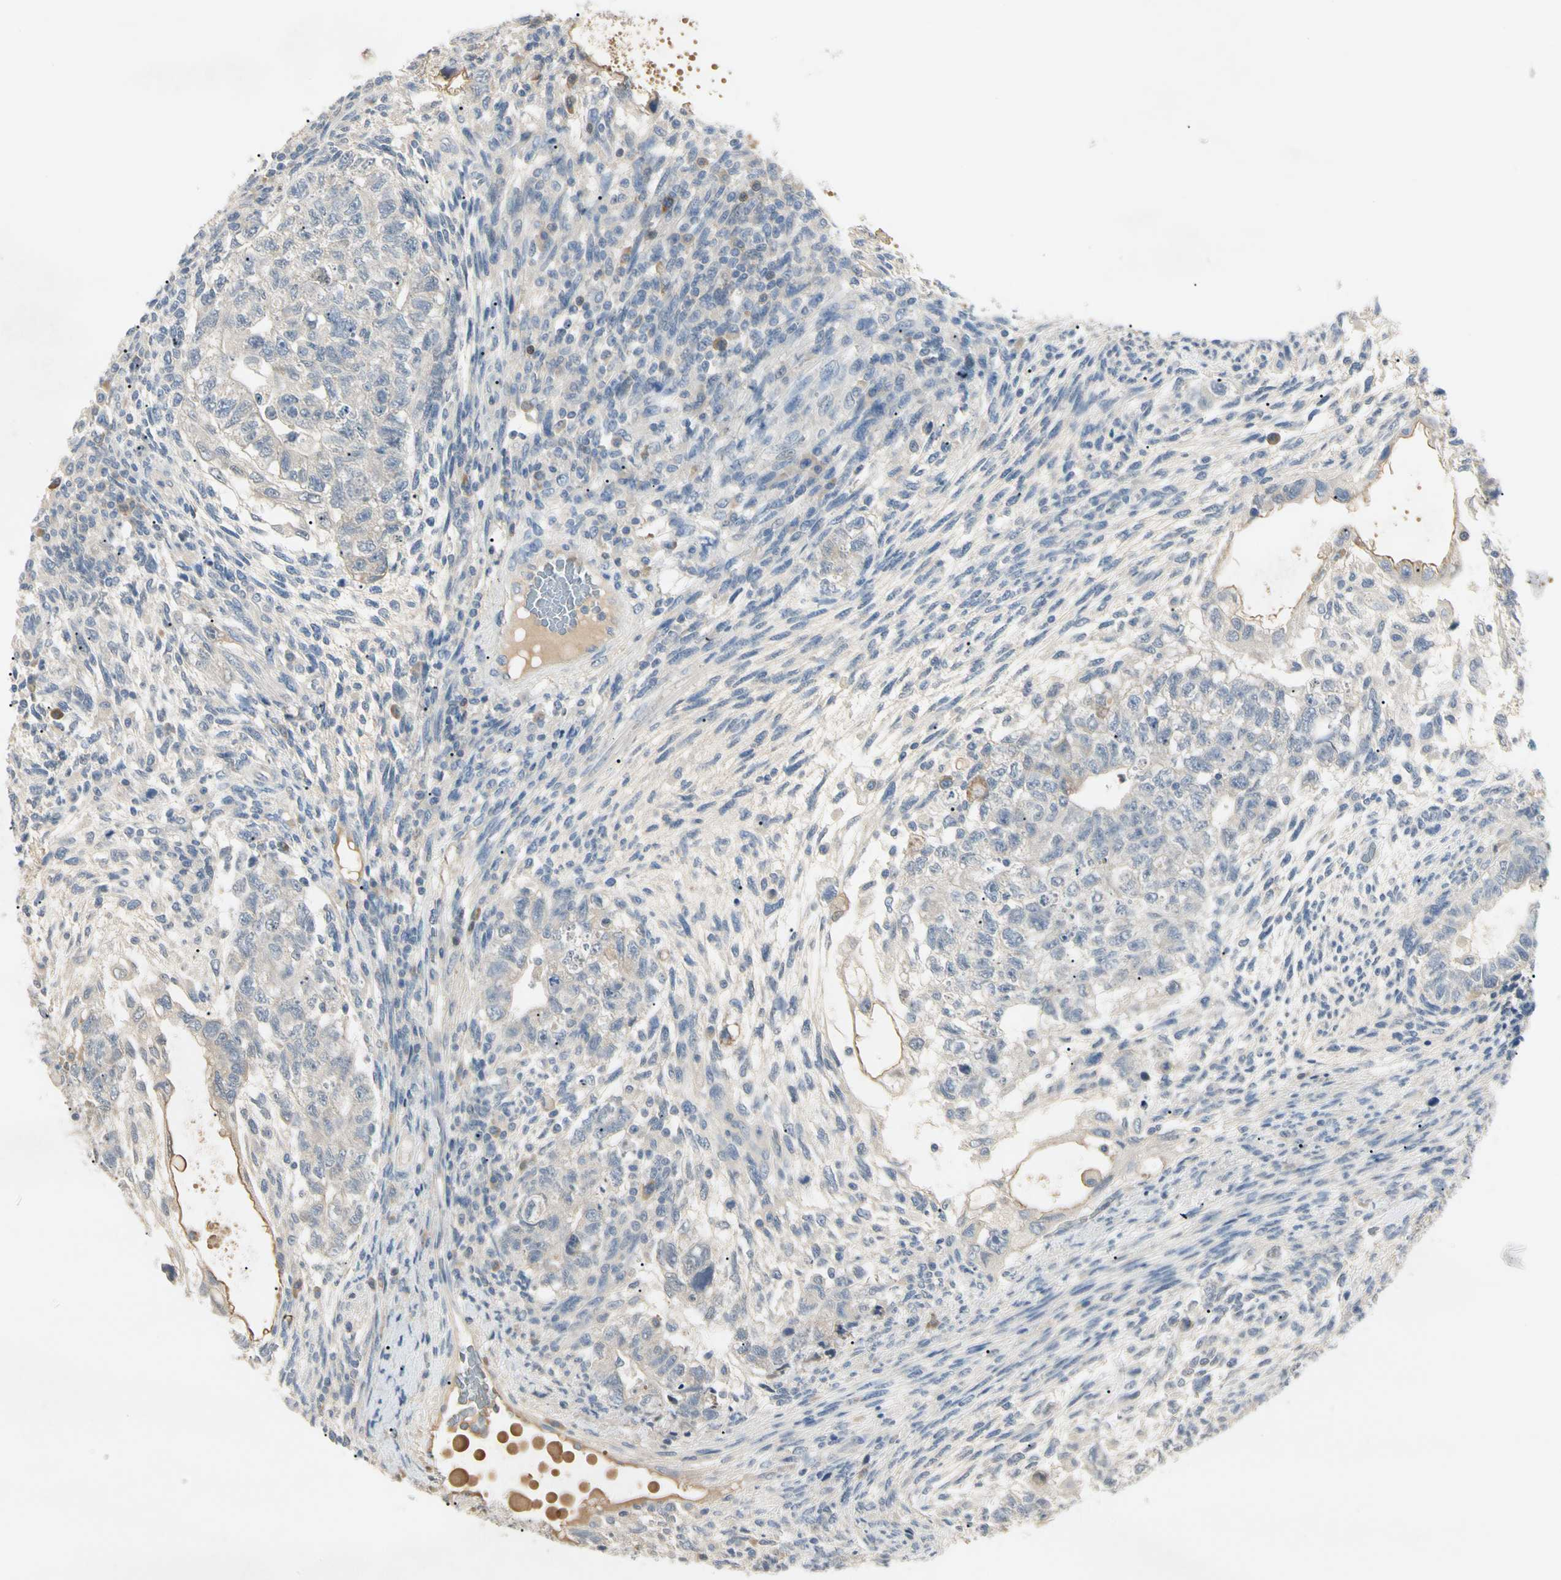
{"staining": {"intensity": "negative", "quantity": "none", "location": "none"}, "tissue": "testis cancer", "cell_type": "Tumor cells", "image_type": "cancer", "snomed": [{"axis": "morphology", "description": "Normal tissue, NOS"}, {"axis": "morphology", "description": "Carcinoma, Embryonal, NOS"}, {"axis": "topography", "description": "Testis"}], "caption": "High power microscopy micrograph of an immunohistochemistry (IHC) photomicrograph of testis cancer, revealing no significant positivity in tumor cells.", "gene": "PRSS21", "patient": {"sex": "male", "age": 36}}